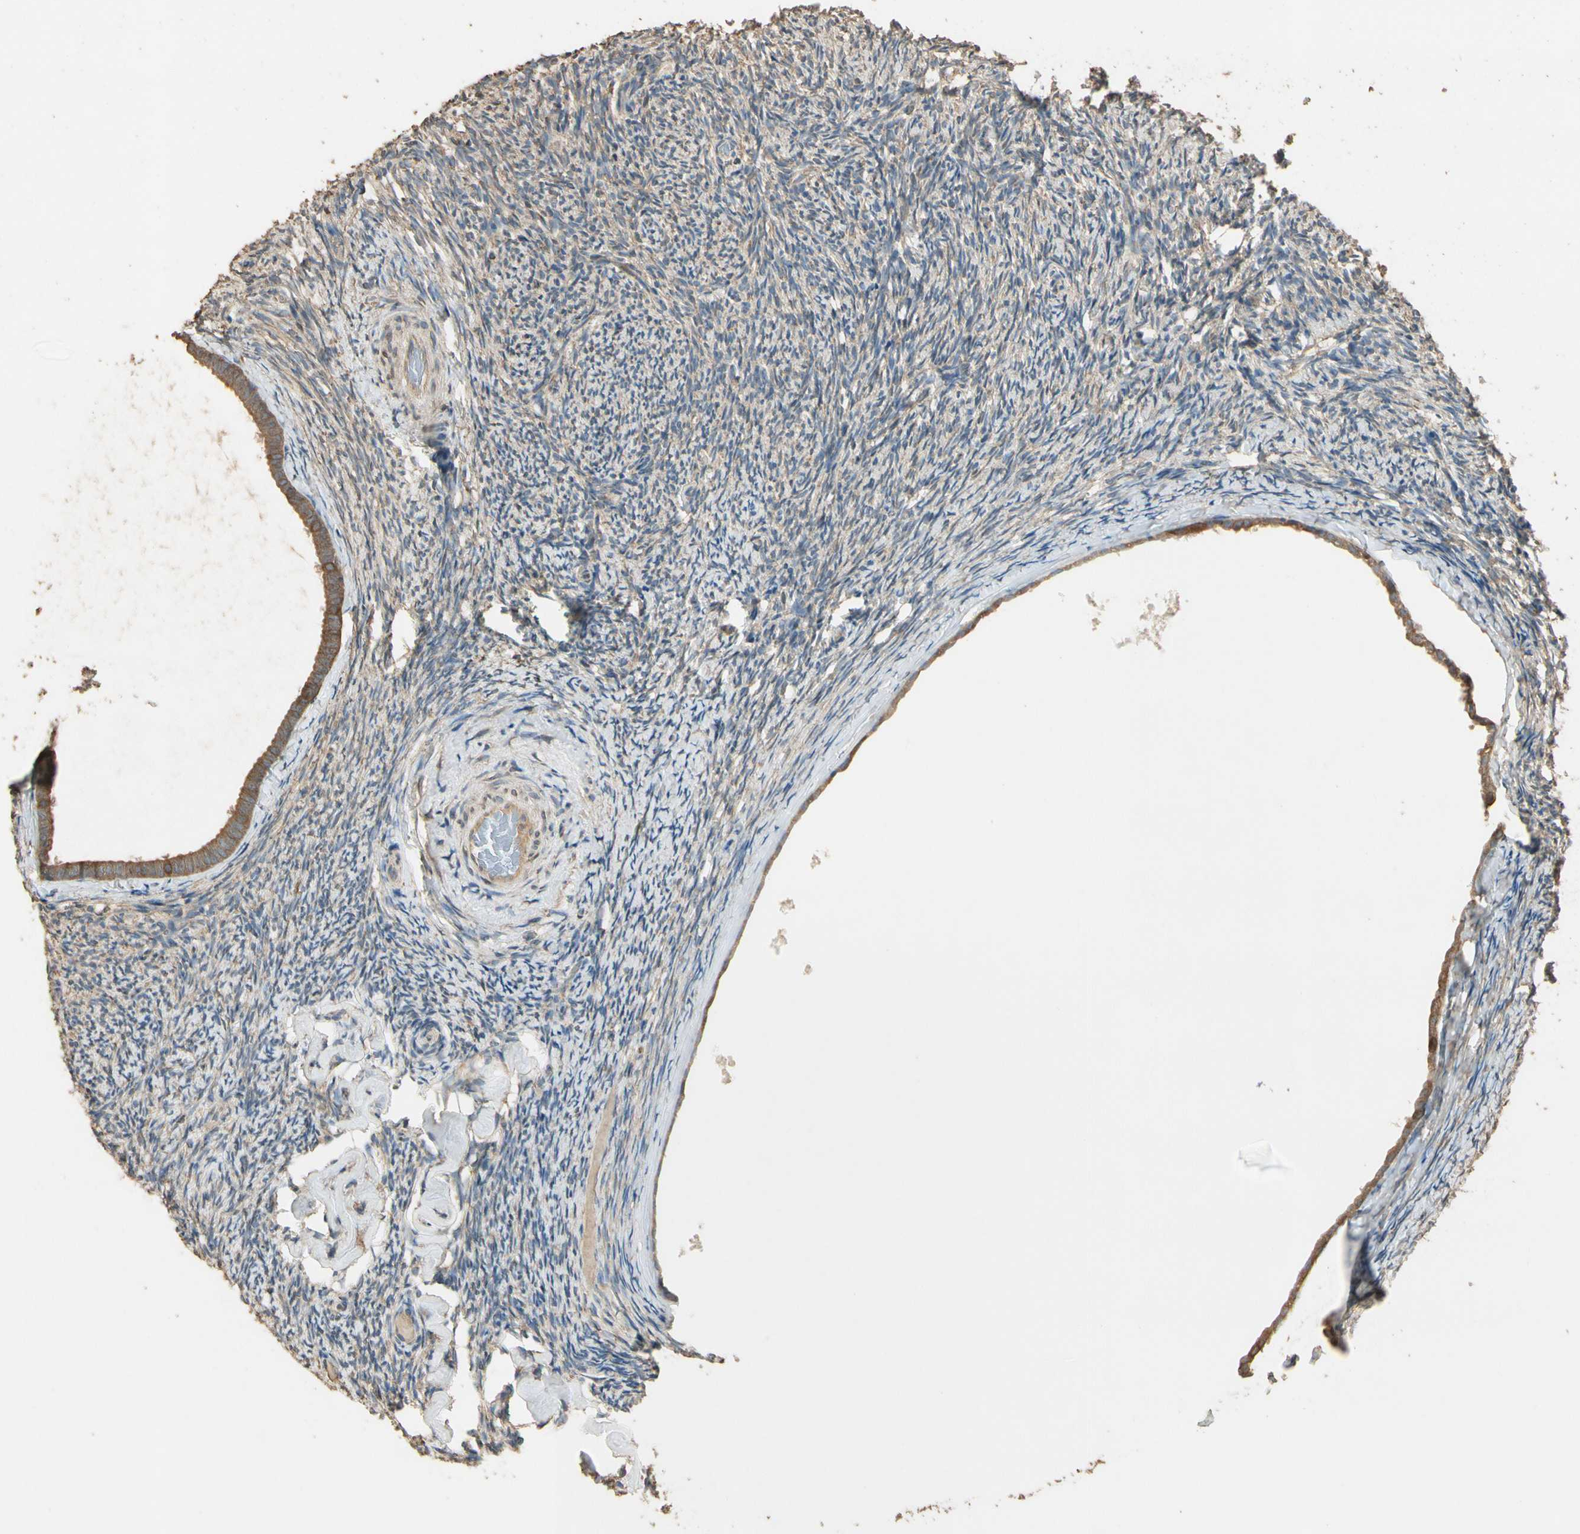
{"staining": {"intensity": "weak", "quantity": ">75%", "location": "cytoplasmic/membranous"}, "tissue": "ovary", "cell_type": "Ovarian stroma cells", "image_type": "normal", "snomed": [{"axis": "morphology", "description": "Normal tissue, NOS"}, {"axis": "topography", "description": "Ovary"}], "caption": "High-magnification brightfield microscopy of normal ovary stained with DAB (3,3'-diaminobenzidine) (brown) and counterstained with hematoxylin (blue). ovarian stroma cells exhibit weak cytoplasmic/membranous expression is present in about>75% of cells. The staining was performed using DAB (3,3'-diaminobenzidine) to visualize the protein expression in brown, while the nuclei were stained in blue with hematoxylin (Magnification: 20x).", "gene": "STX18", "patient": {"sex": "female", "age": 60}}